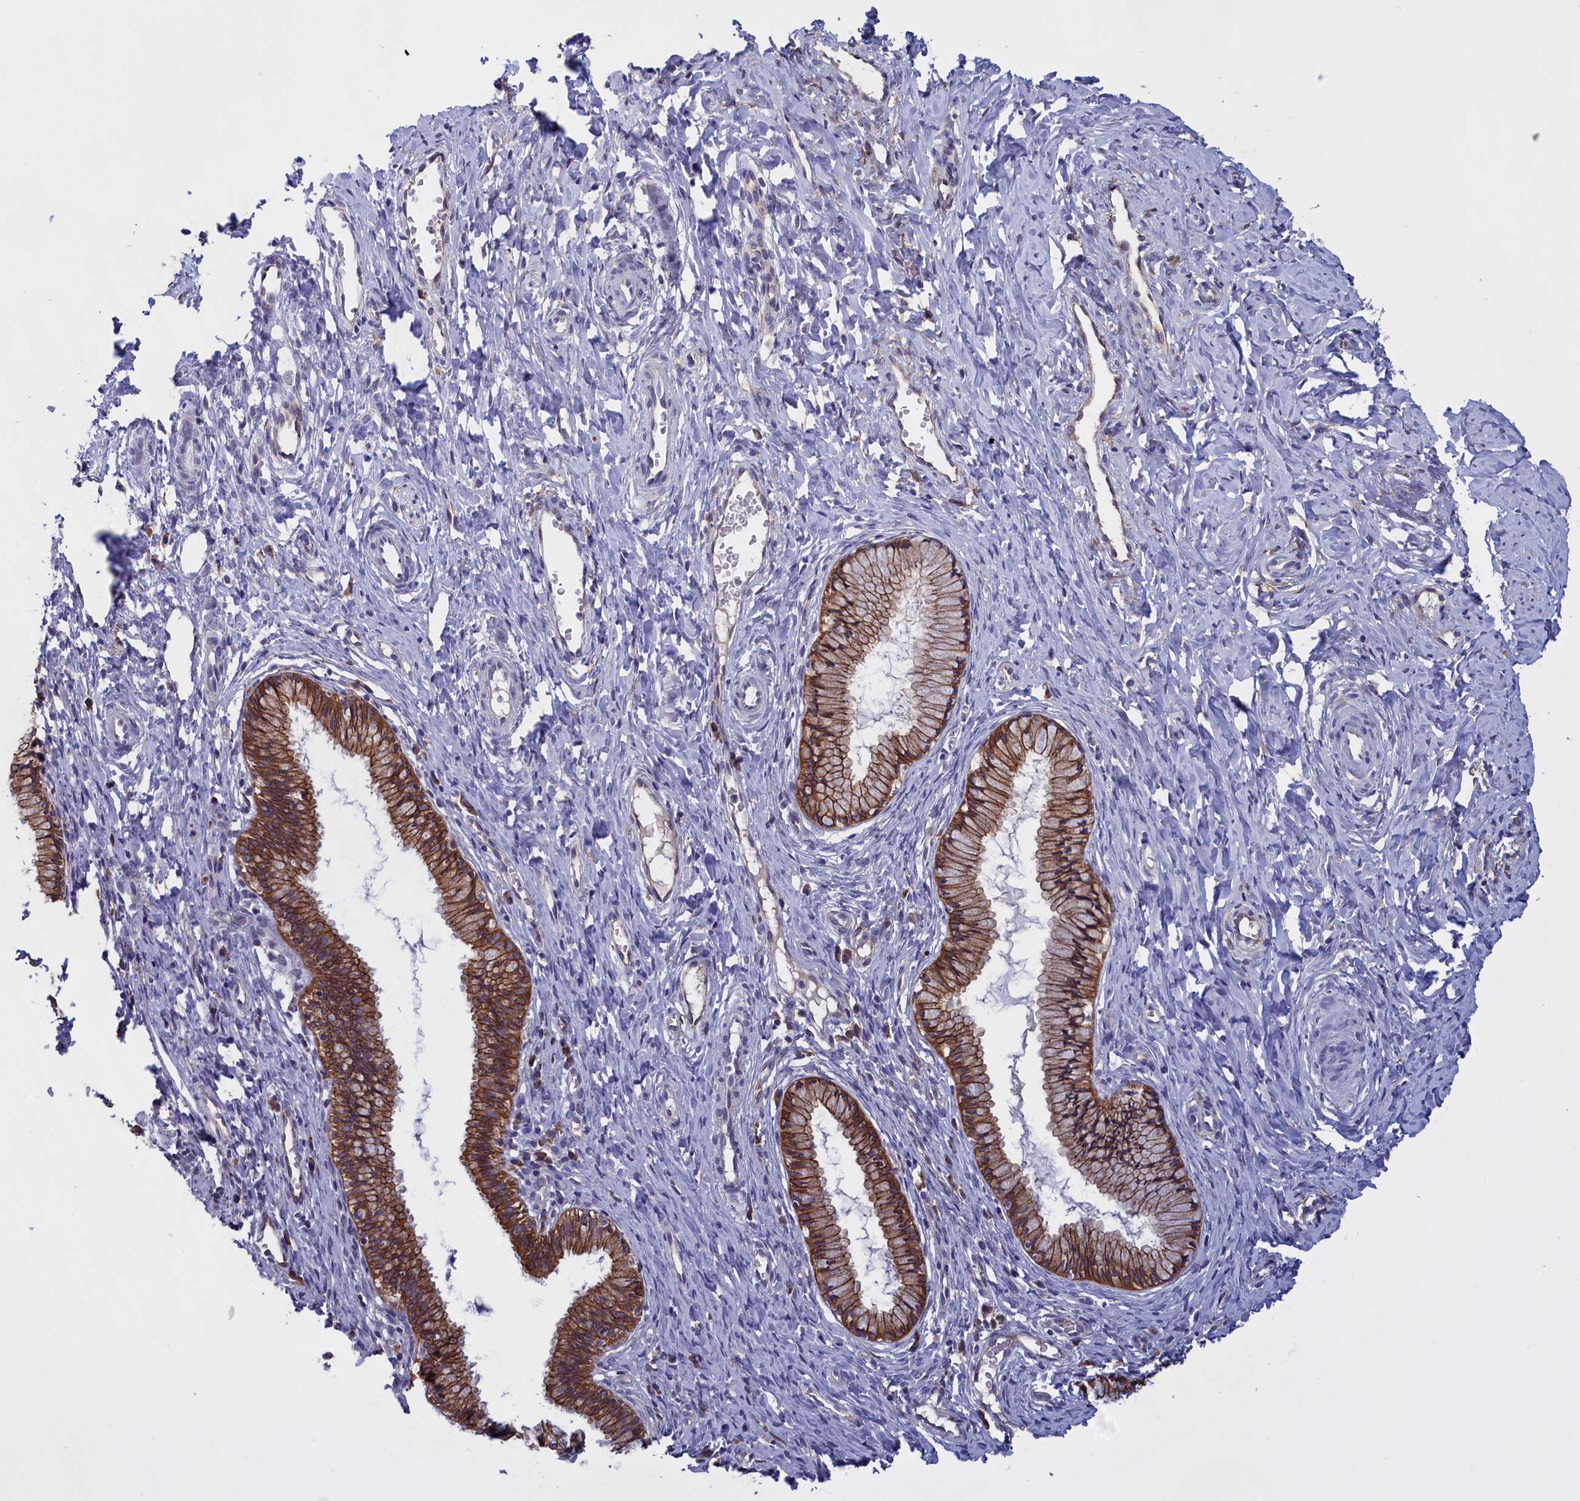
{"staining": {"intensity": "strong", "quantity": ">75%", "location": "cytoplasmic/membranous"}, "tissue": "cervix", "cell_type": "Glandular cells", "image_type": "normal", "snomed": [{"axis": "morphology", "description": "Normal tissue, NOS"}, {"axis": "topography", "description": "Cervix"}], "caption": "Protein staining of normal cervix shows strong cytoplasmic/membranous expression in about >75% of glandular cells.", "gene": "COL19A1", "patient": {"sex": "female", "age": 27}}